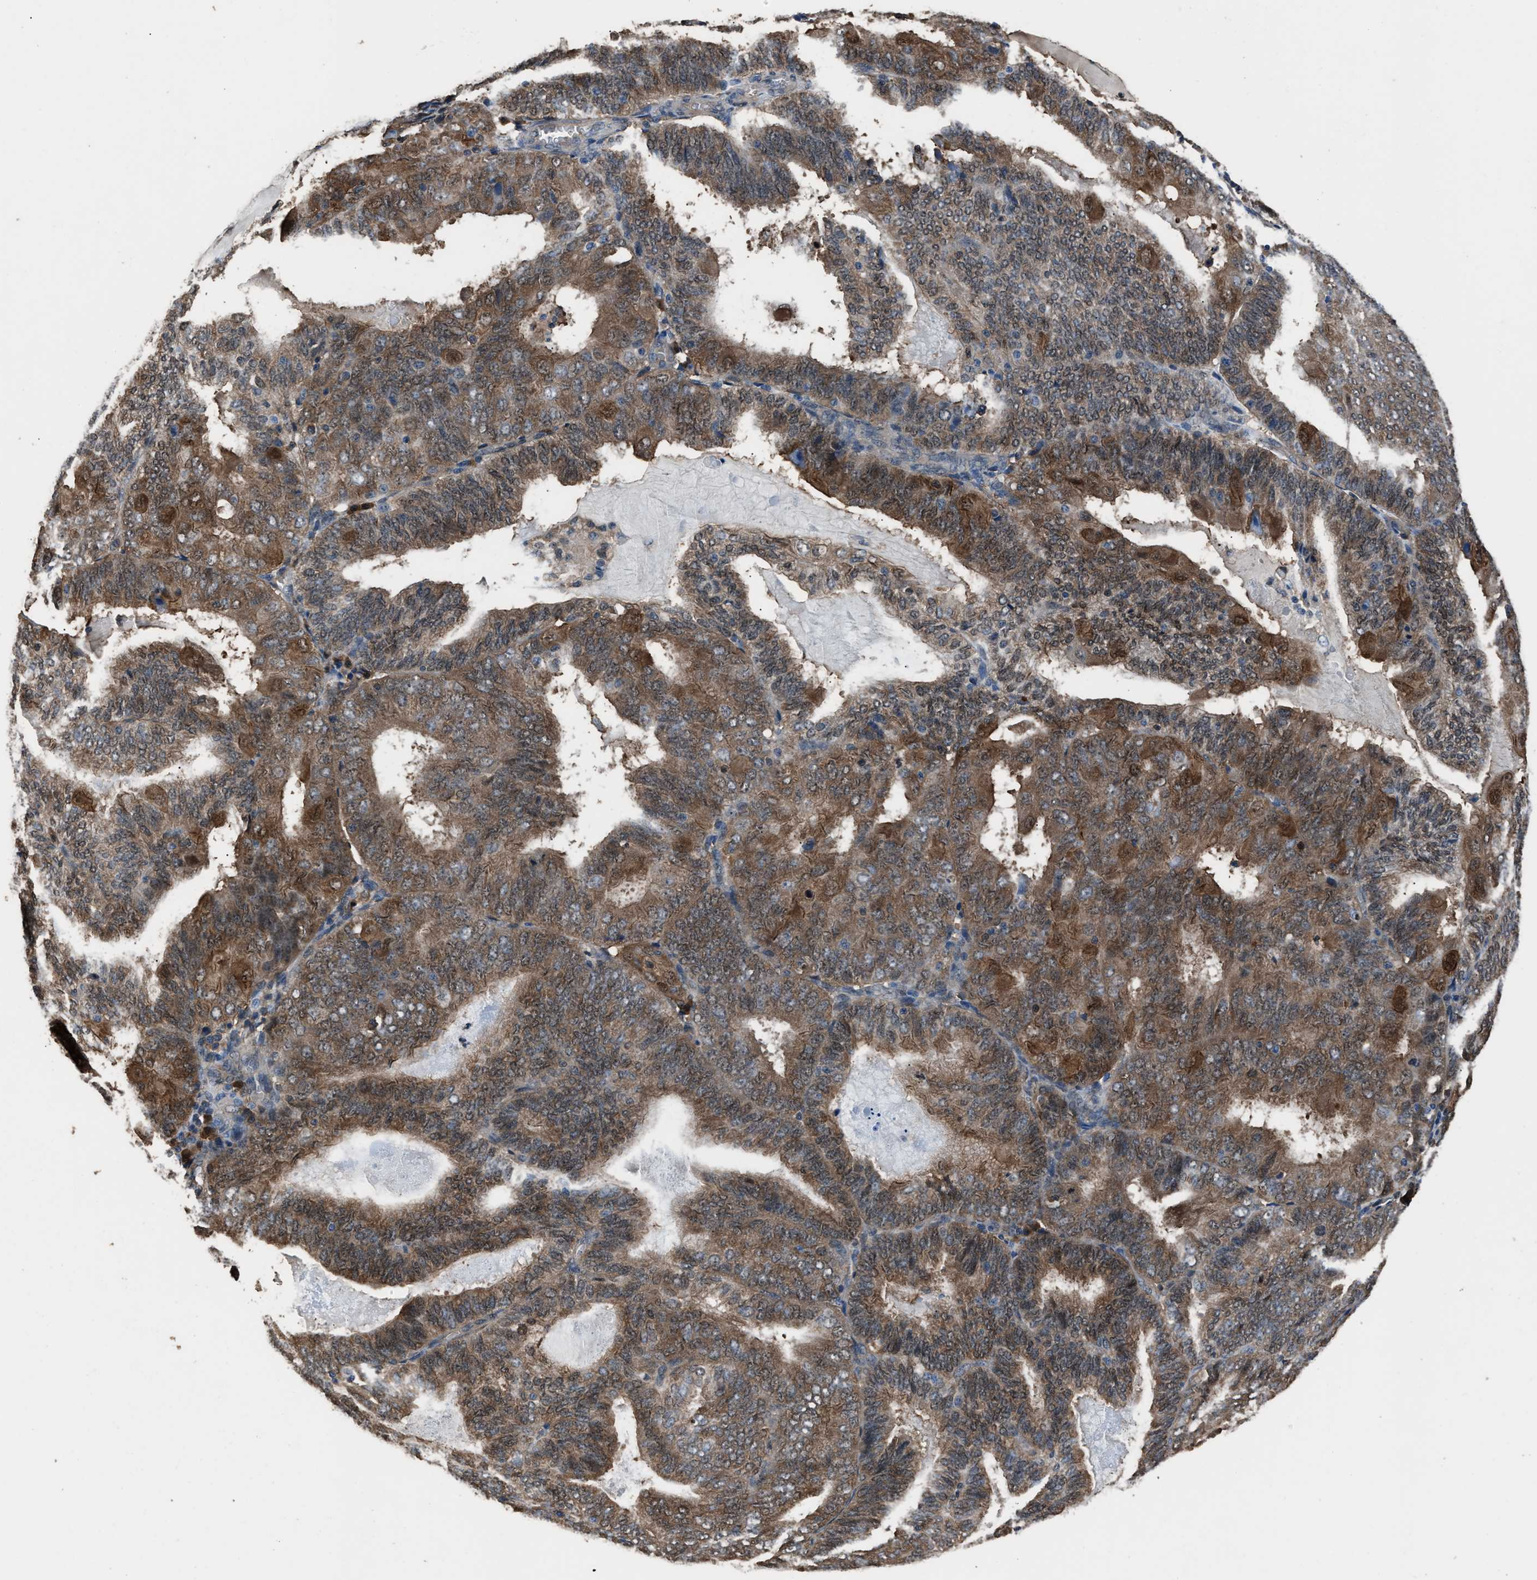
{"staining": {"intensity": "moderate", "quantity": ">75%", "location": "cytoplasmic/membranous"}, "tissue": "endometrial cancer", "cell_type": "Tumor cells", "image_type": "cancer", "snomed": [{"axis": "morphology", "description": "Adenocarcinoma, NOS"}, {"axis": "topography", "description": "Endometrium"}], "caption": "An IHC image of neoplastic tissue is shown. Protein staining in brown highlights moderate cytoplasmic/membranous positivity in adenocarcinoma (endometrial) within tumor cells. Nuclei are stained in blue.", "gene": "GSTP1", "patient": {"sex": "female", "age": 81}}